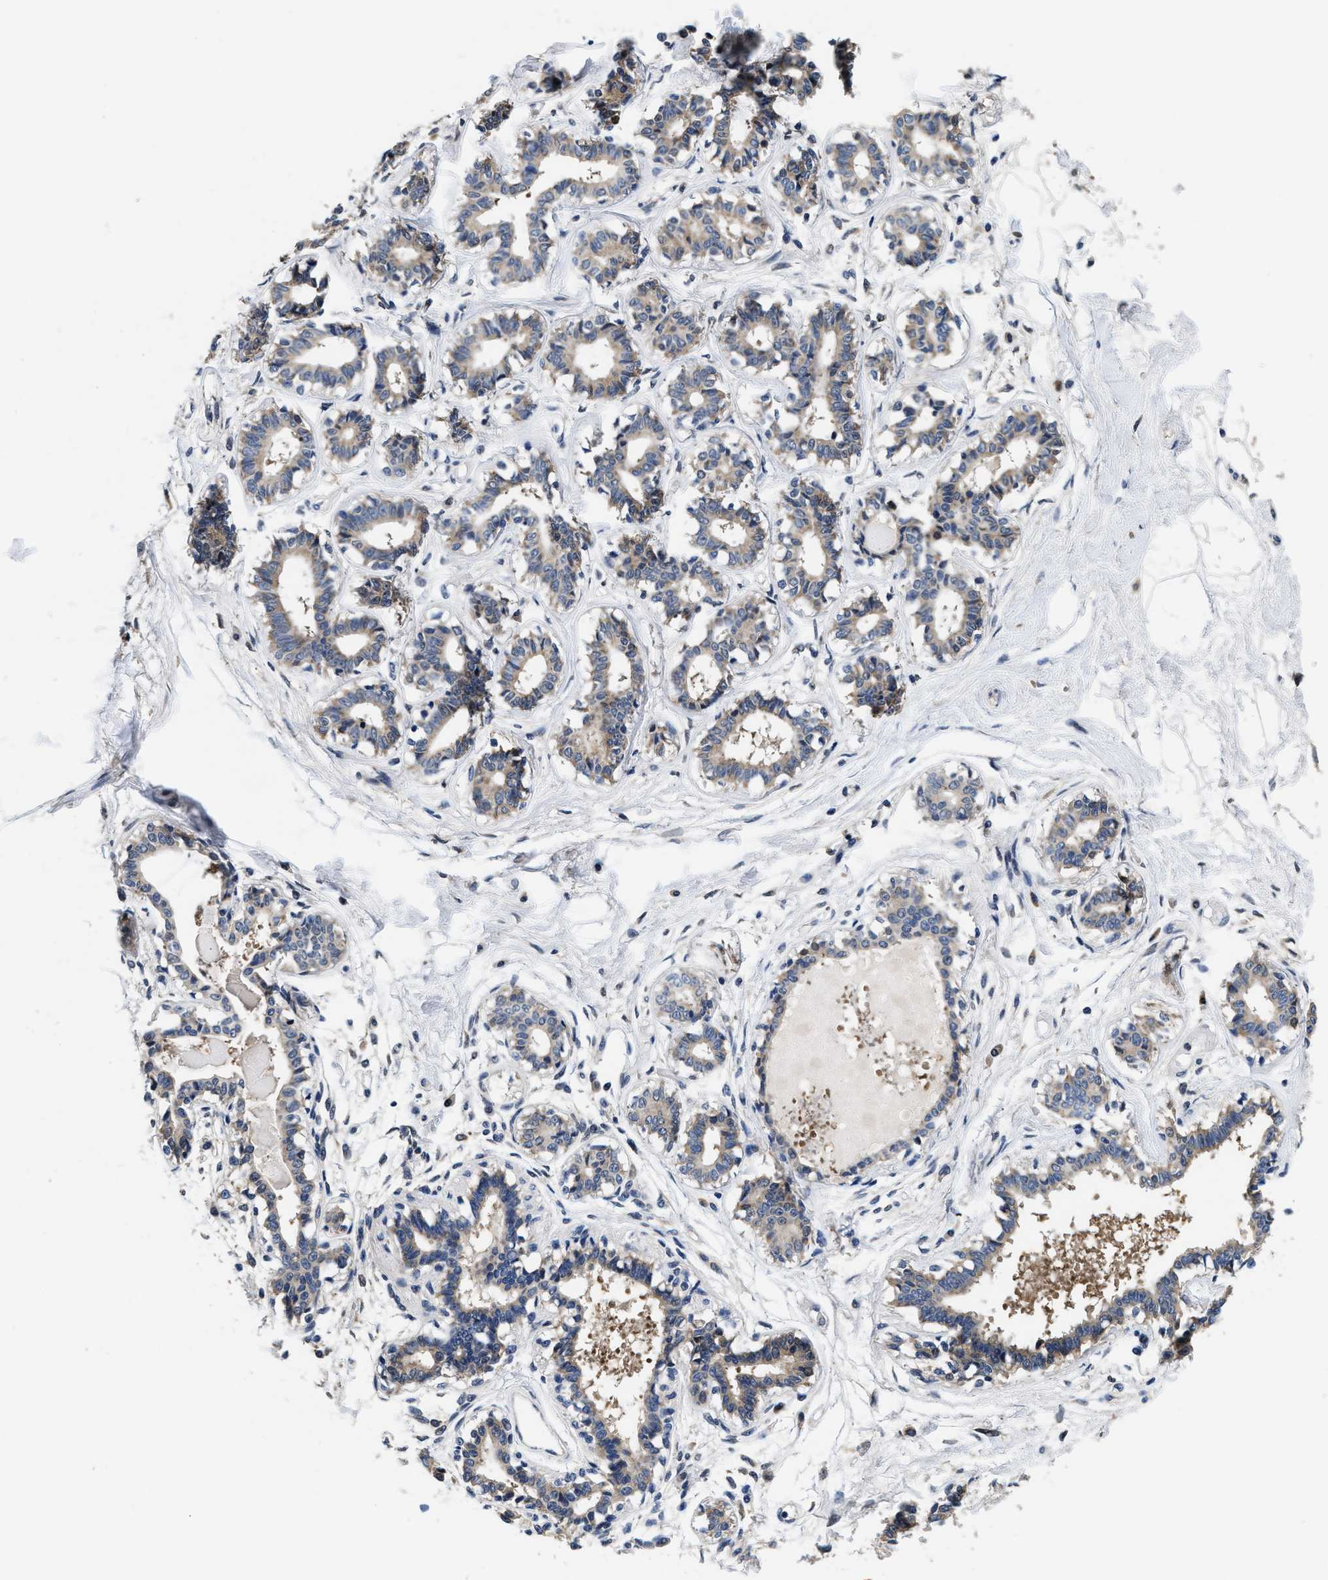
{"staining": {"intensity": "negative", "quantity": "none", "location": "none"}, "tissue": "breast", "cell_type": "Adipocytes", "image_type": "normal", "snomed": [{"axis": "morphology", "description": "Normal tissue, NOS"}, {"axis": "topography", "description": "Breast"}], "caption": "A histopathology image of human breast is negative for staining in adipocytes. (Immunohistochemistry, brightfield microscopy, high magnification).", "gene": "PHPT1", "patient": {"sex": "female", "age": 45}}